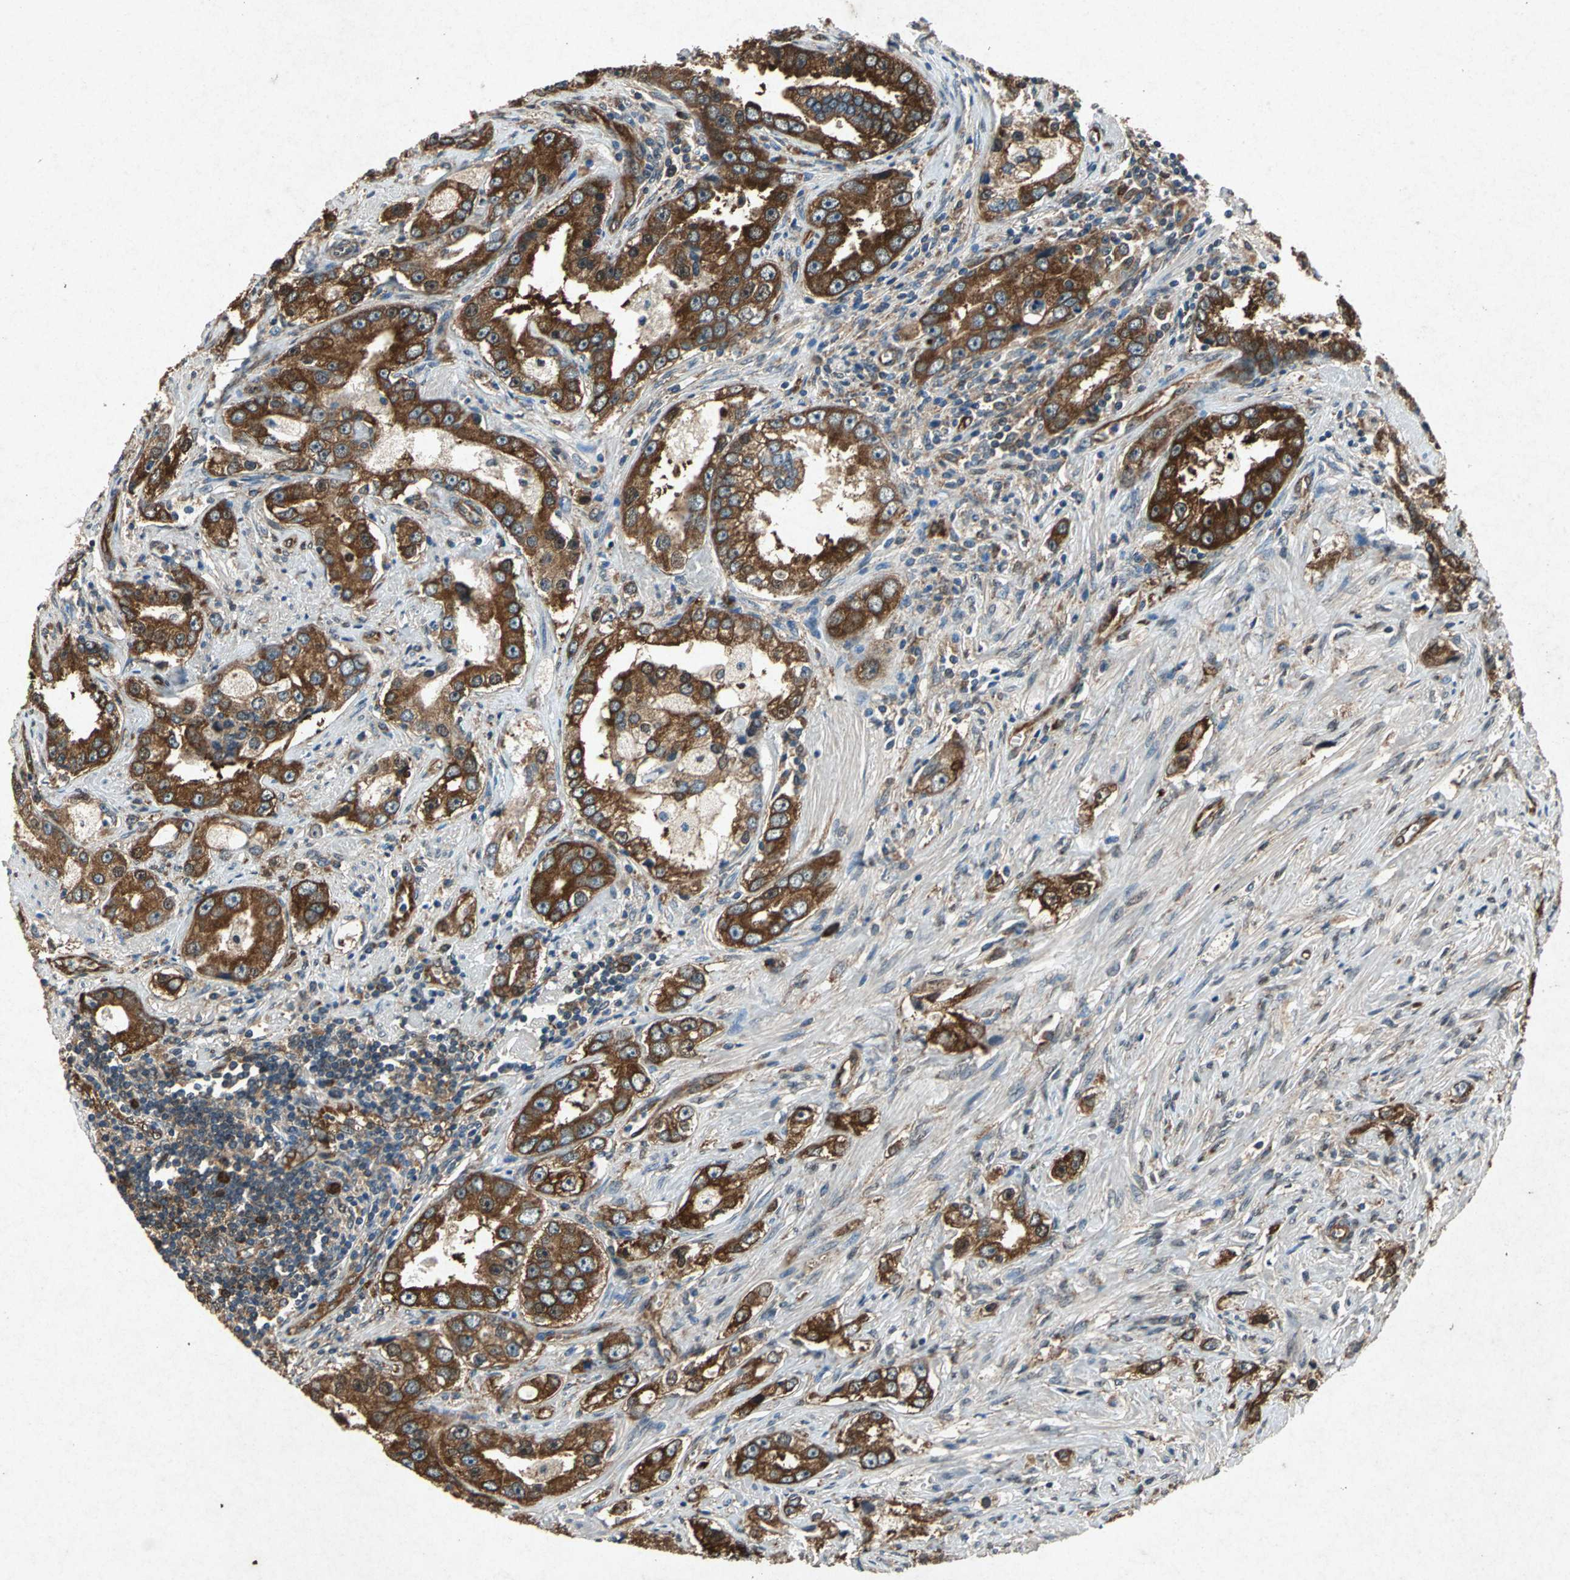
{"staining": {"intensity": "strong", "quantity": ">75%", "location": "cytoplasmic/membranous"}, "tissue": "prostate cancer", "cell_type": "Tumor cells", "image_type": "cancer", "snomed": [{"axis": "morphology", "description": "Adenocarcinoma, High grade"}, {"axis": "topography", "description": "Prostate"}], "caption": "Human adenocarcinoma (high-grade) (prostate) stained with a brown dye shows strong cytoplasmic/membranous positive positivity in about >75% of tumor cells.", "gene": "HSP90AB1", "patient": {"sex": "male", "age": 63}}